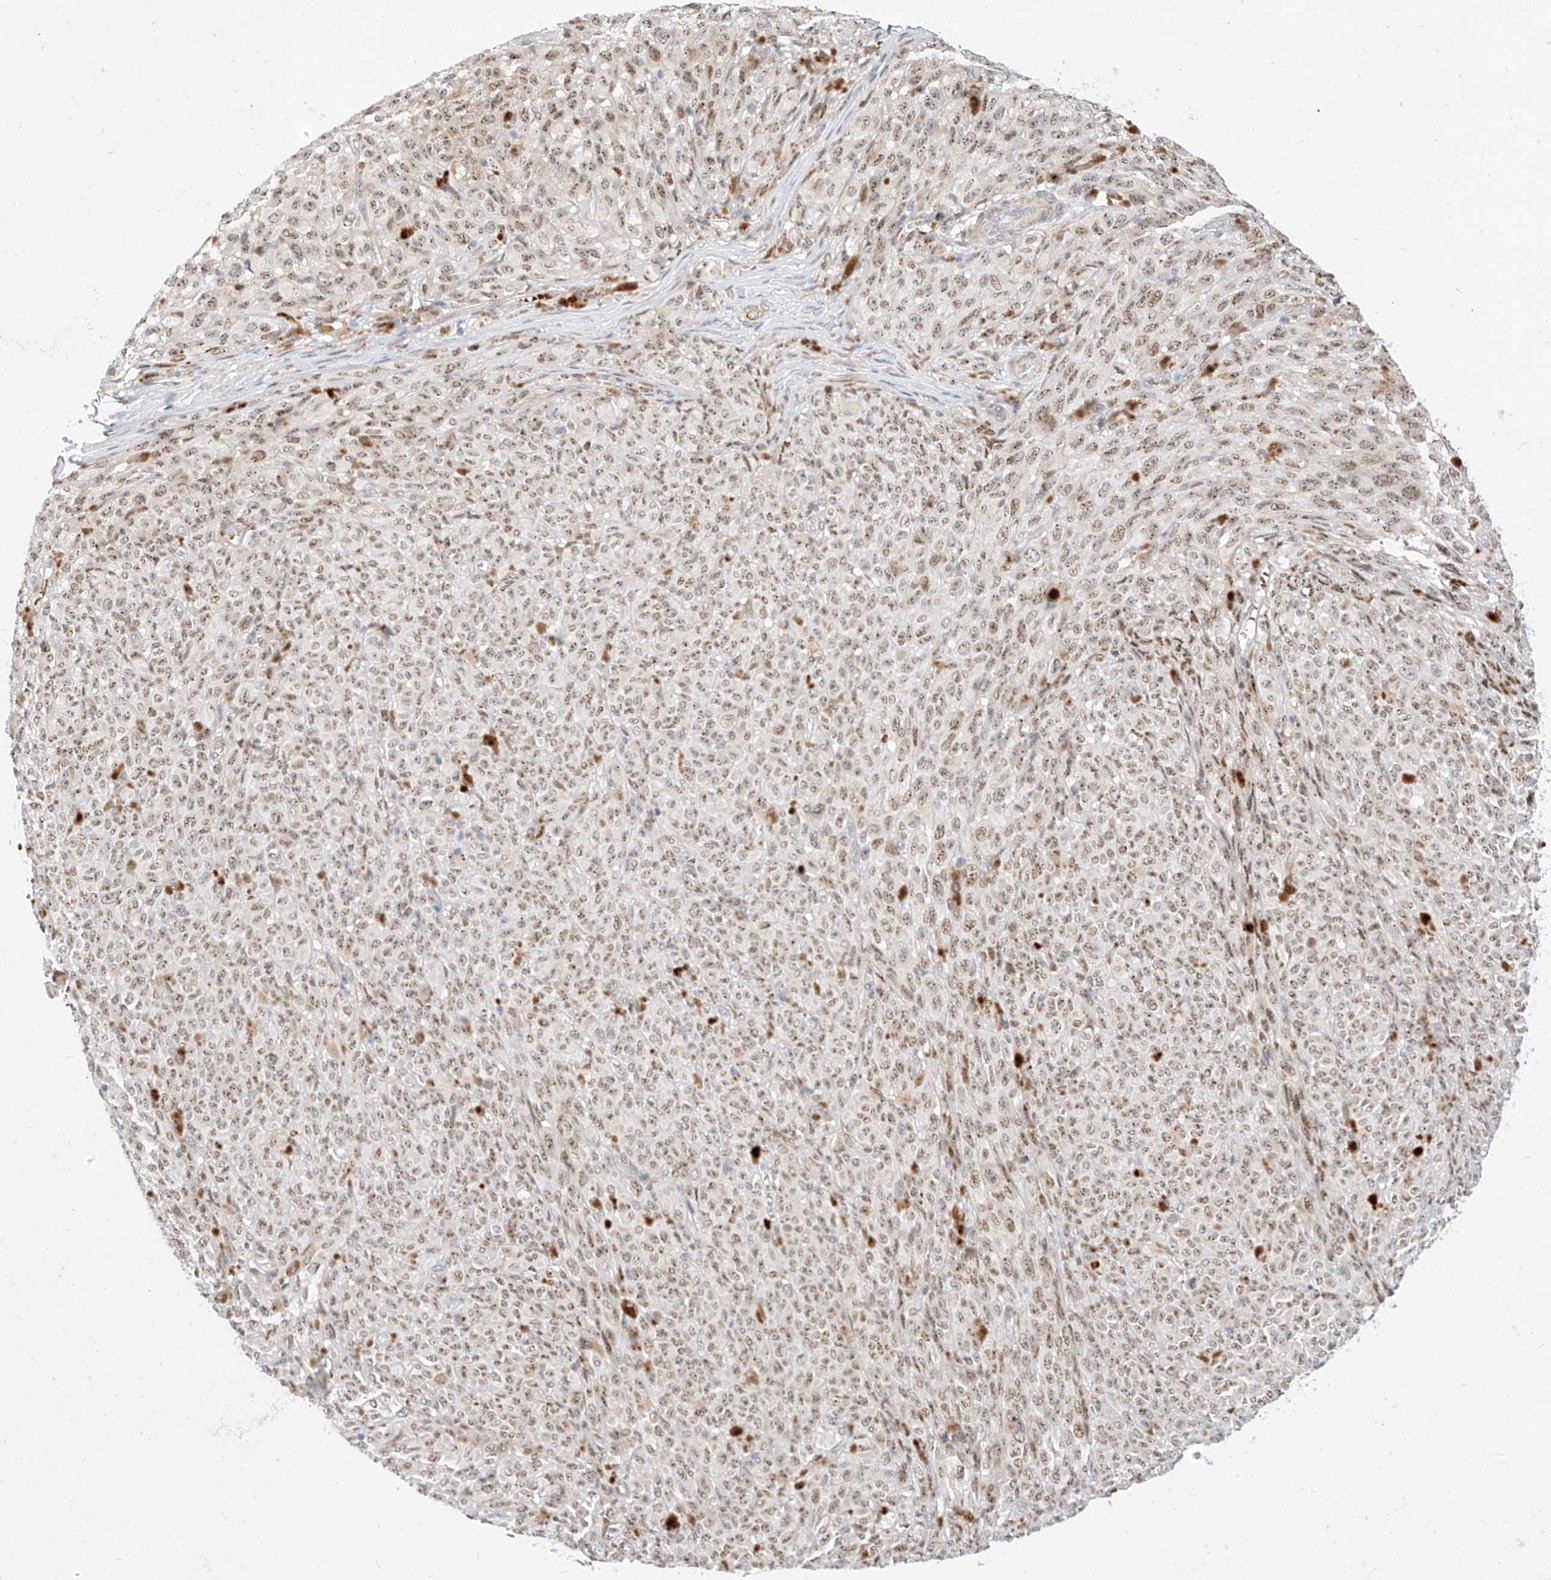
{"staining": {"intensity": "weak", "quantity": ">75%", "location": "nuclear"}, "tissue": "melanoma", "cell_type": "Tumor cells", "image_type": "cancer", "snomed": [{"axis": "morphology", "description": "Malignant melanoma, NOS"}, {"axis": "topography", "description": "Skin"}], "caption": "Tumor cells reveal low levels of weak nuclear positivity in about >75% of cells in human malignant melanoma.", "gene": "CBX8", "patient": {"sex": "female", "age": 82}}